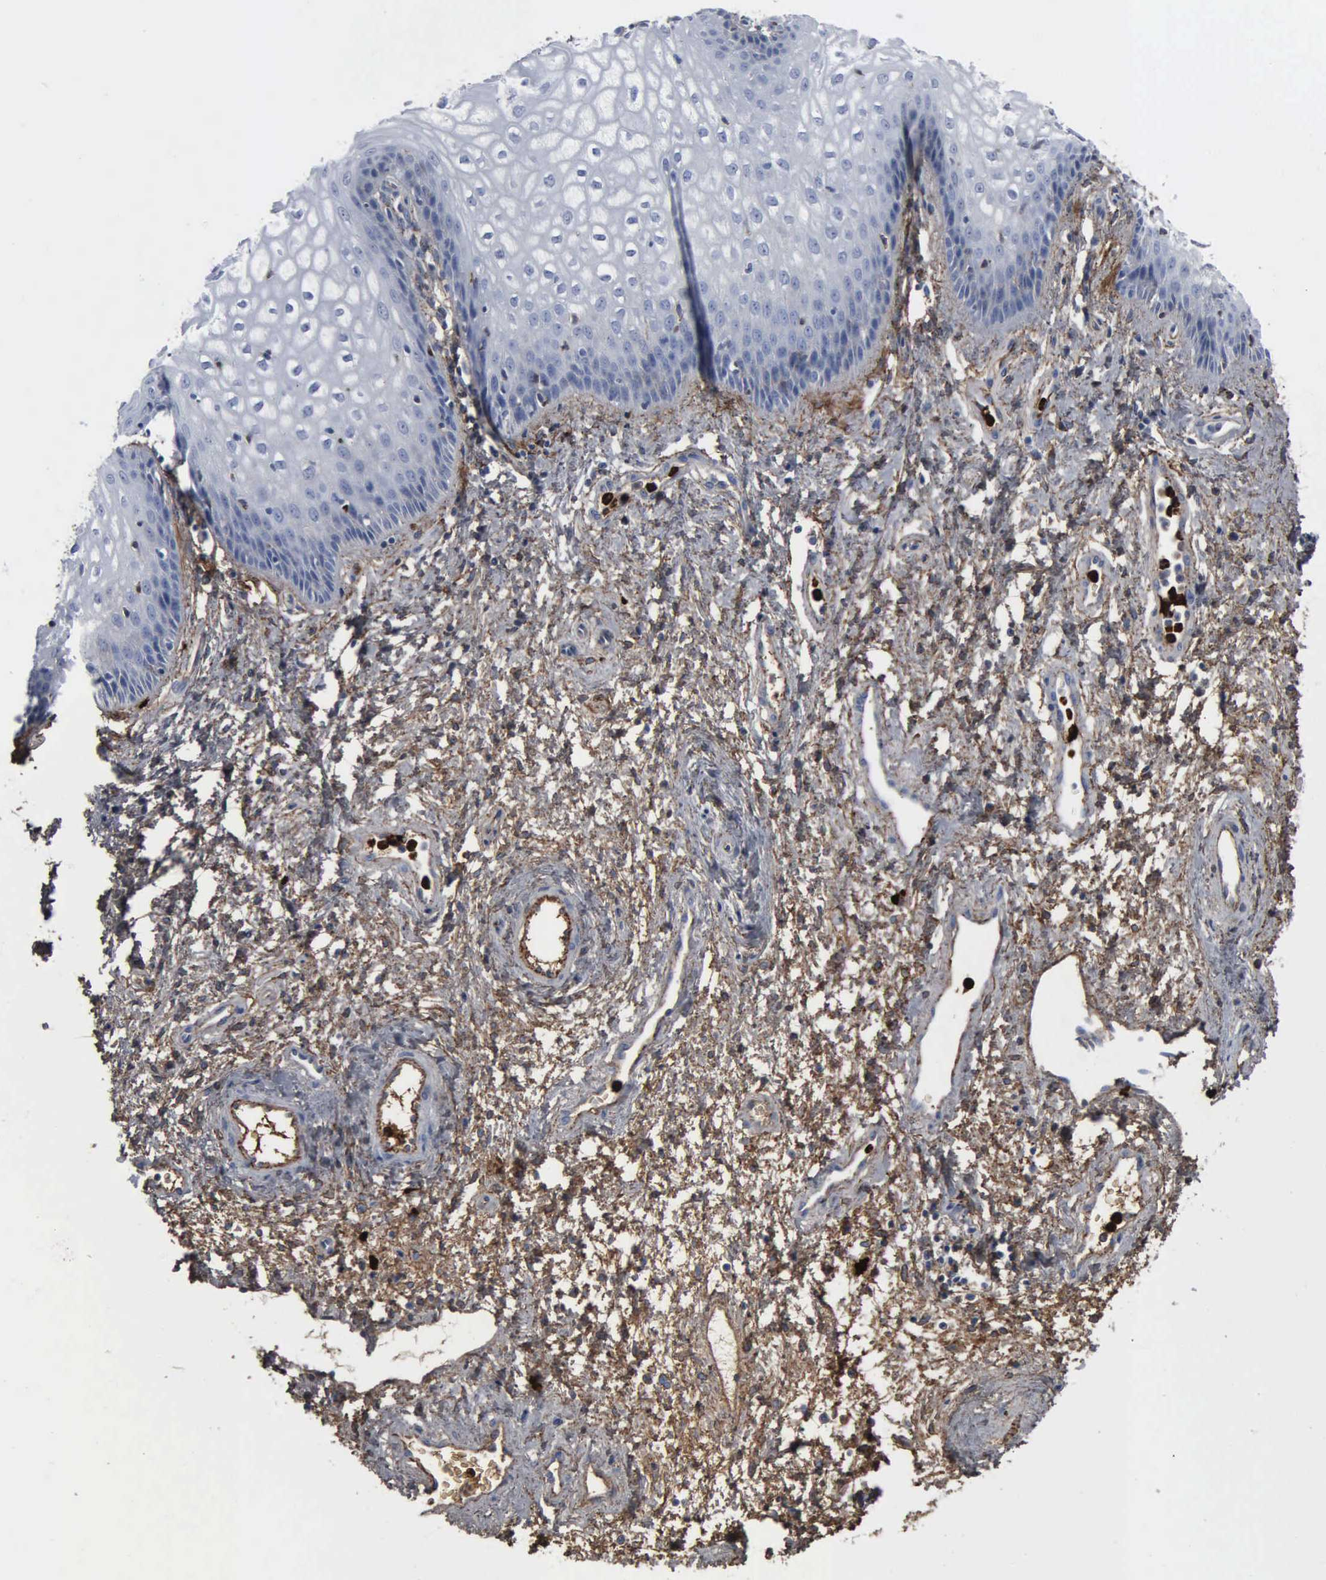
{"staining": {"intensity": "weak", "quantity": "<25%", "location": "cytoplasmic/membranous"}, "tissue": "vagina", "cell_type": "Squamous epithelial cells", "image_type": "normal", "snomed": [{"axis": "morphology", "description": "Normal tissue, NOS"}, {"axis": "topography", "description": "Vagina"}], "caption": "Immunohistochemistry (IHC) photomicrograph of unremarkable vagina: vagina stained with DAB (3,3'-diaminobenzidine) demonstrates no significant protein staining in squamous epithelial cells.", "gene": "FN1", "patient": {"sex": "female", "age": 34}}